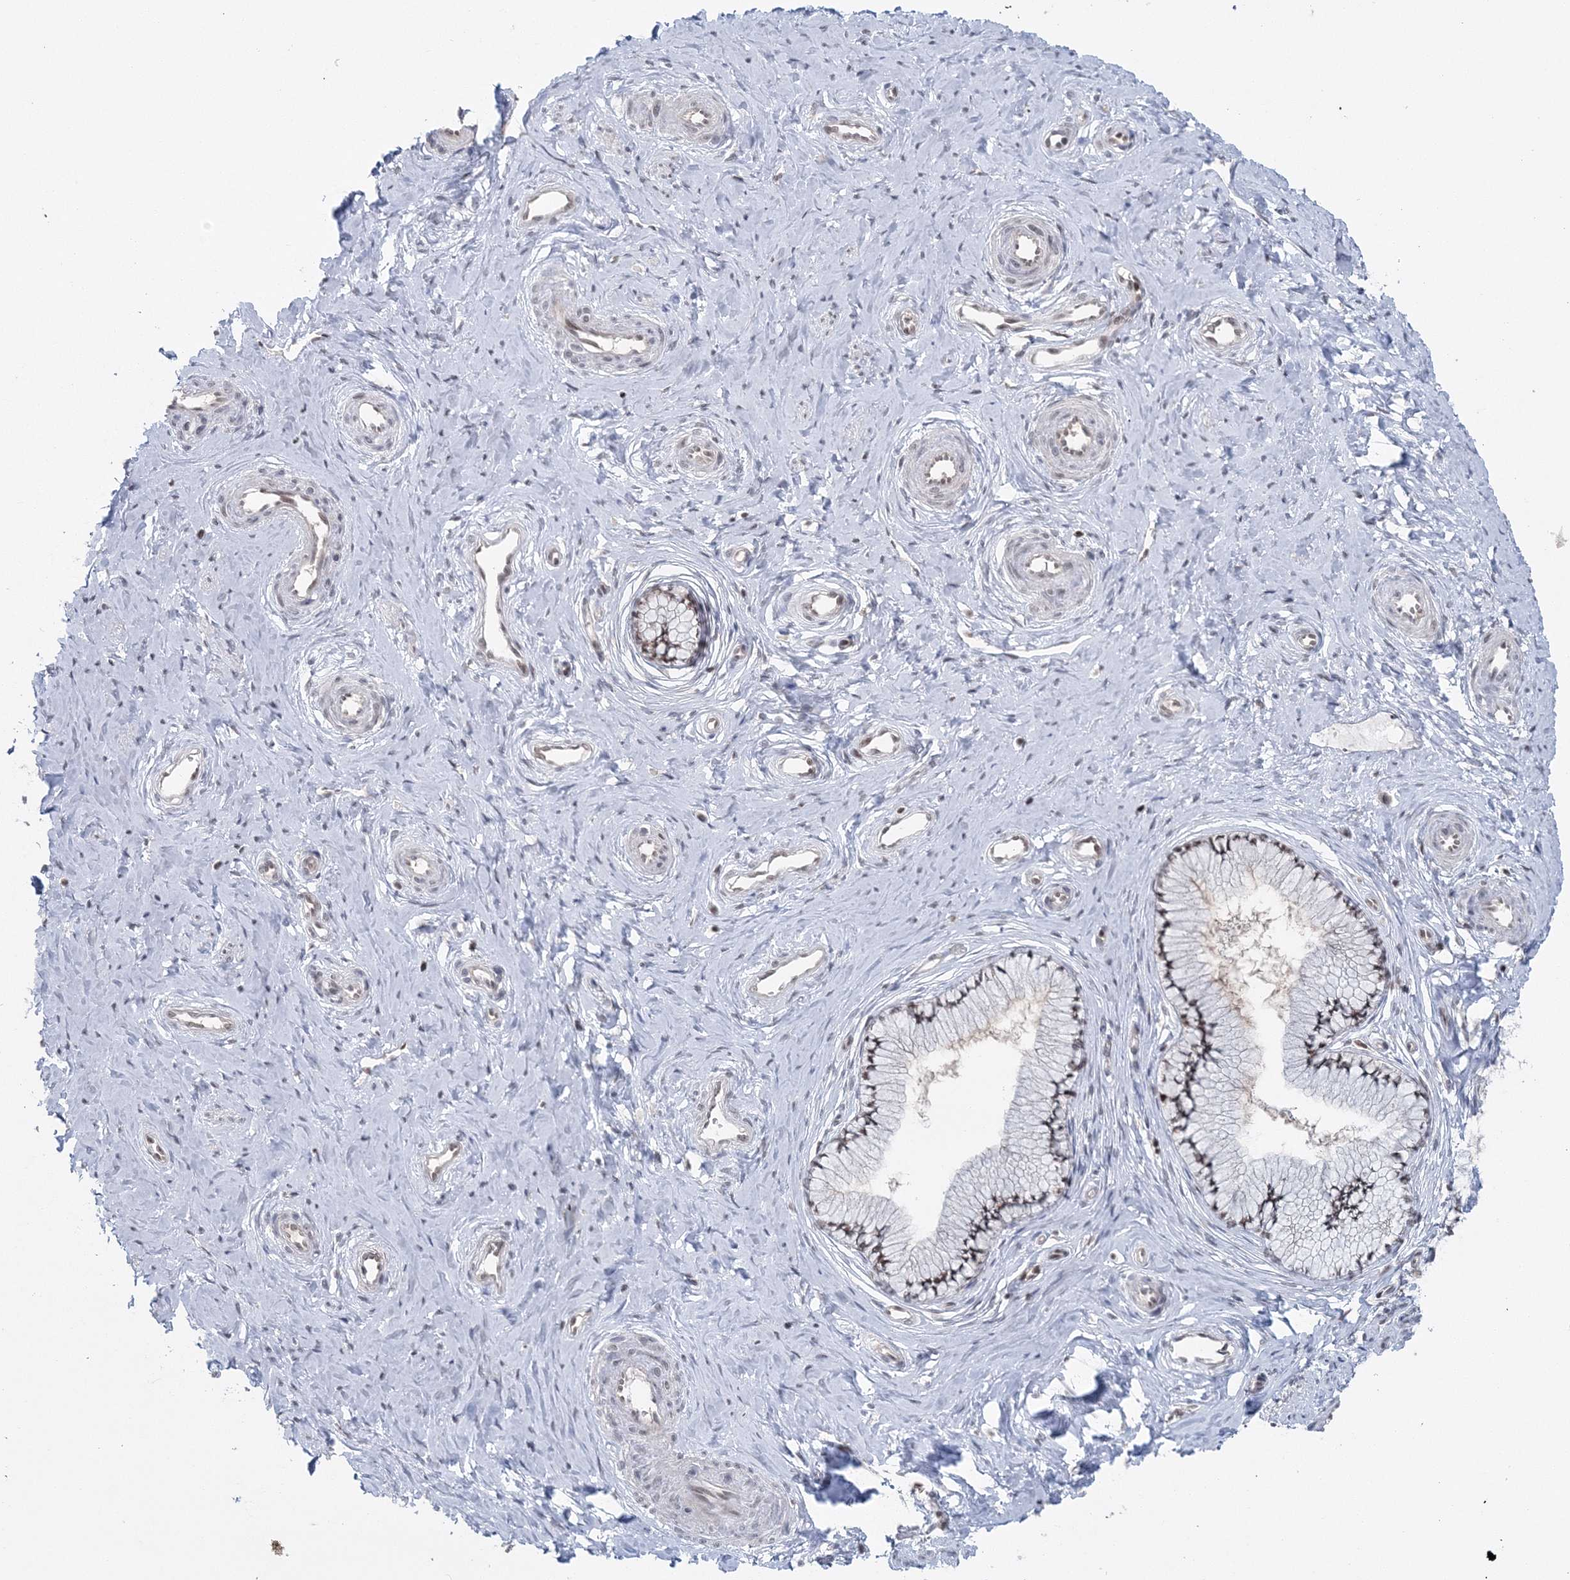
{"staining": {"intensity": "moderate", "quantity": "25%-75%", "location": "nuclear"}, "tissue": "cervix", "cell_type": "Glandular cells", "image_type": "normal", "snomed": [{"axis": "morphology", "description": "Normal tissue, NOS"}, {"axis": "topography", "description": "Cervix"}], "caption": "Glandular cells reveal medium levels of moderate nuclear staining in approximately 25%-75% of cells in benign human cervix. (DAB = brown stain, brightfield microscopy at high magnification).", "gene": "PDS5A", "patient": {"sex": "female", "age": 36}}